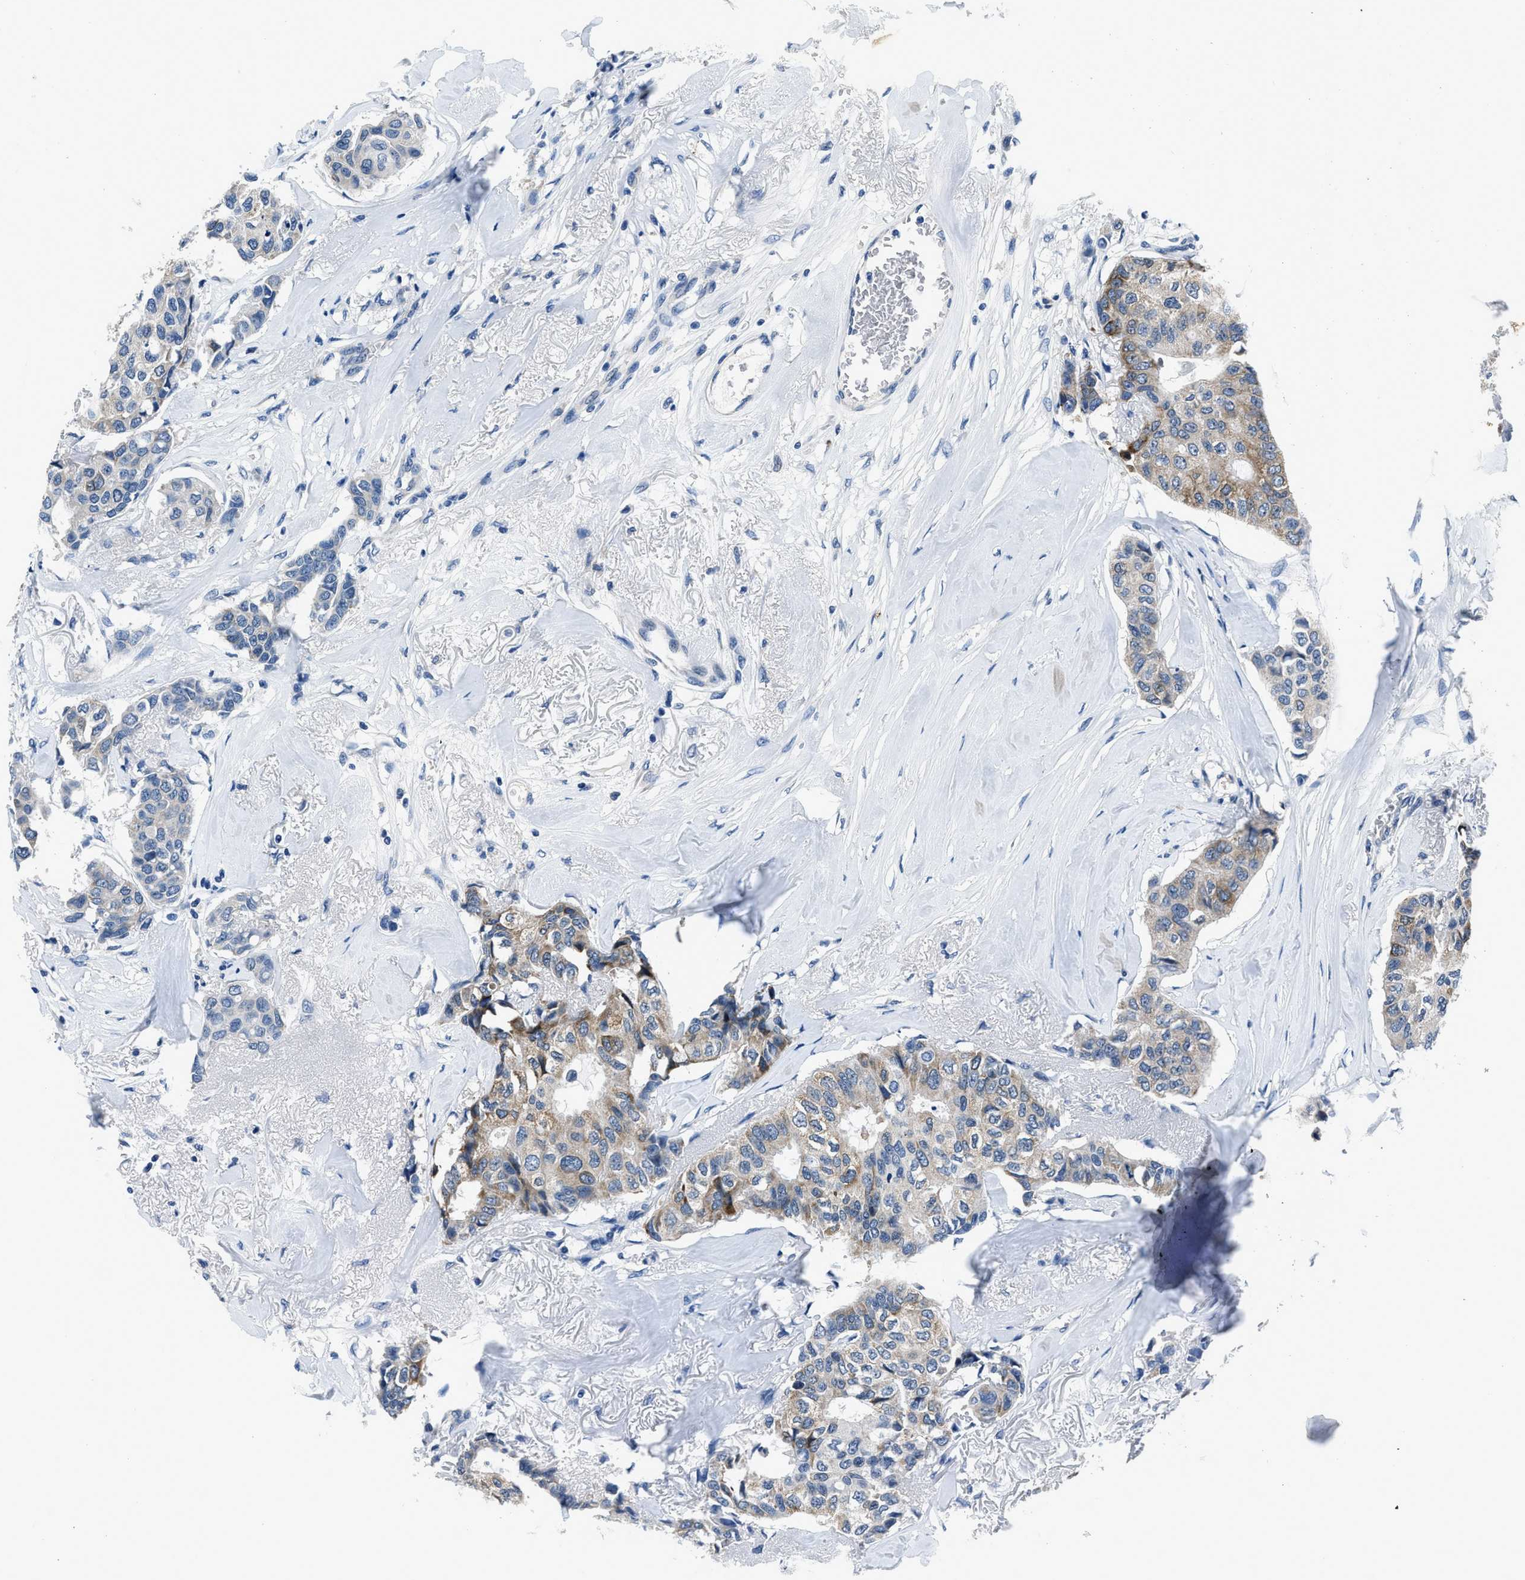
{"staining": {"intensity": "weak", "quantity": "<25%", "location": "cytoplasmic/membranous"}, "tissue": "breast cancer", "cell_type": "Tumor cells", "image_type": "cancer", "snomed": [{"axis": "morphology", "description": "Duct carcinoma"}, {"axis": "topography", "description": "Breast"}], "caption": "Photomicrograph shows no protein expression in tumor cells of breast cancer (infiltrating ductal carcinoma) tissue.", "gene": "GJA3", "patient": {"sex": "female", "age": 80}}